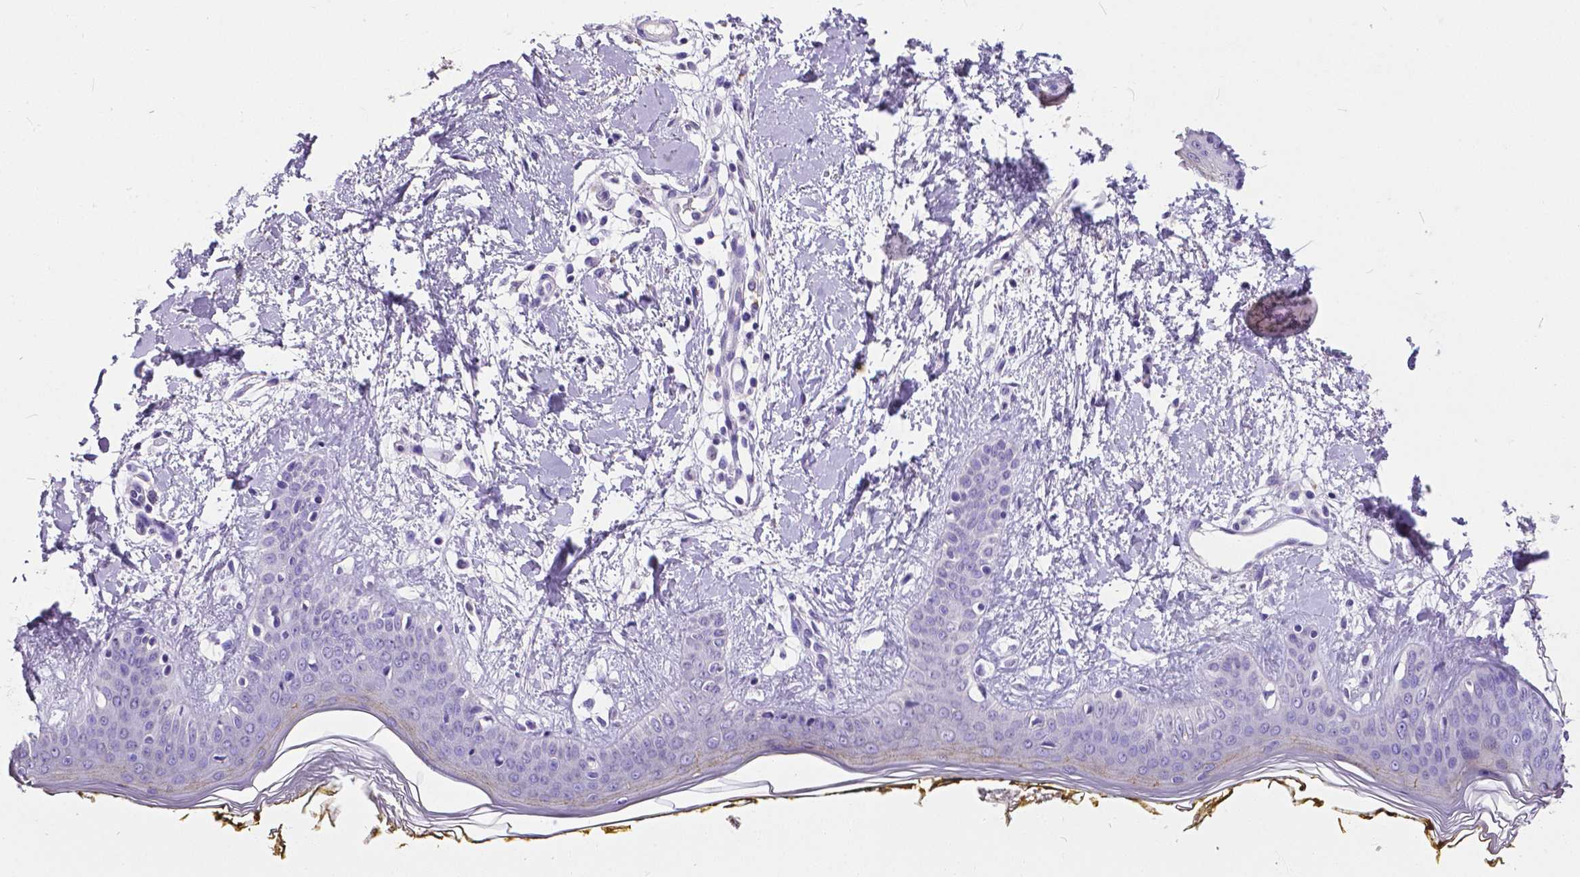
{"staining": {"intensity": "negative", "quantity": "none", "location": "none"}, "tissue": "skin", "cell_type": "Fibroblasts", "image_type": "normal", "snomed": [{"axis": "morphology", "description": "Normal tissue, NOS"}, {"axis": "topography", "description": "Skin"}], "caption": "Immunohistochemistry image of normal skin: skin stained with DAB (3,3'-diaminobenzidine) displays no significant protein staining in fibroblasts. The staining is performed using DAB (3,3'-diaminobenzidine) brown chromogen with nuclei counter-stained in using hematoxylin.", "gene": "OCLN", "patient": {"sex": "female", "age": 34}}